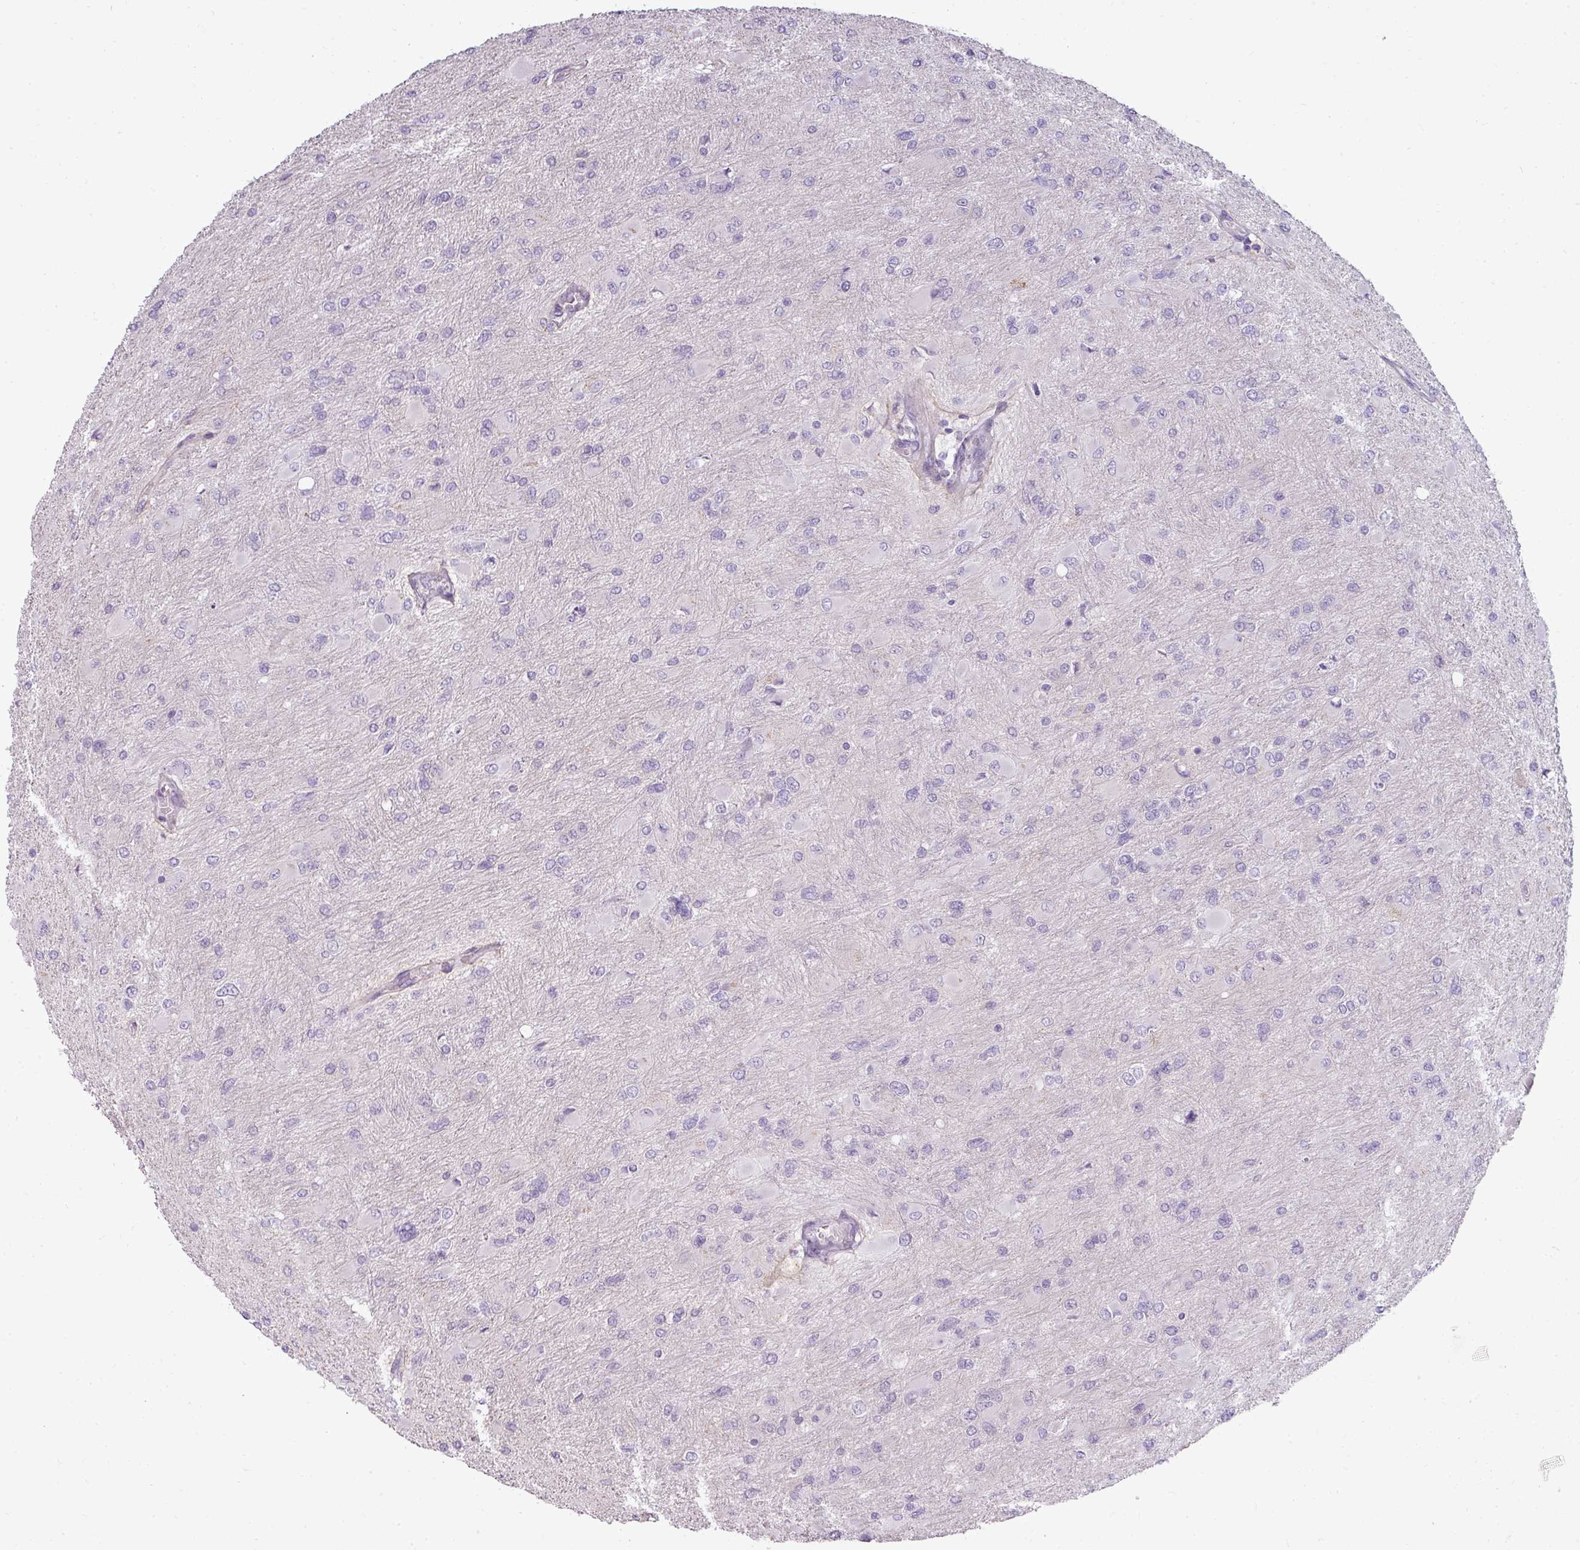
{"staining": {"intensity": "negative", "quantity": "none", "location": "none"}, "tissue": "glioma", "cell_type": "Tumor cells", "image_type": "cancer", "snomed": [{"axis": "morphology", "description": "Glioma, malignant, High grade"}, {"axis": "topography", "description": "Cerebral cortex"}], "caption": "Immunohistochemical staining of human glioma reveals no significant positivity in tumor cells.", "gene": "ASB1", "patient": {"sex": "female", "age": 36}}